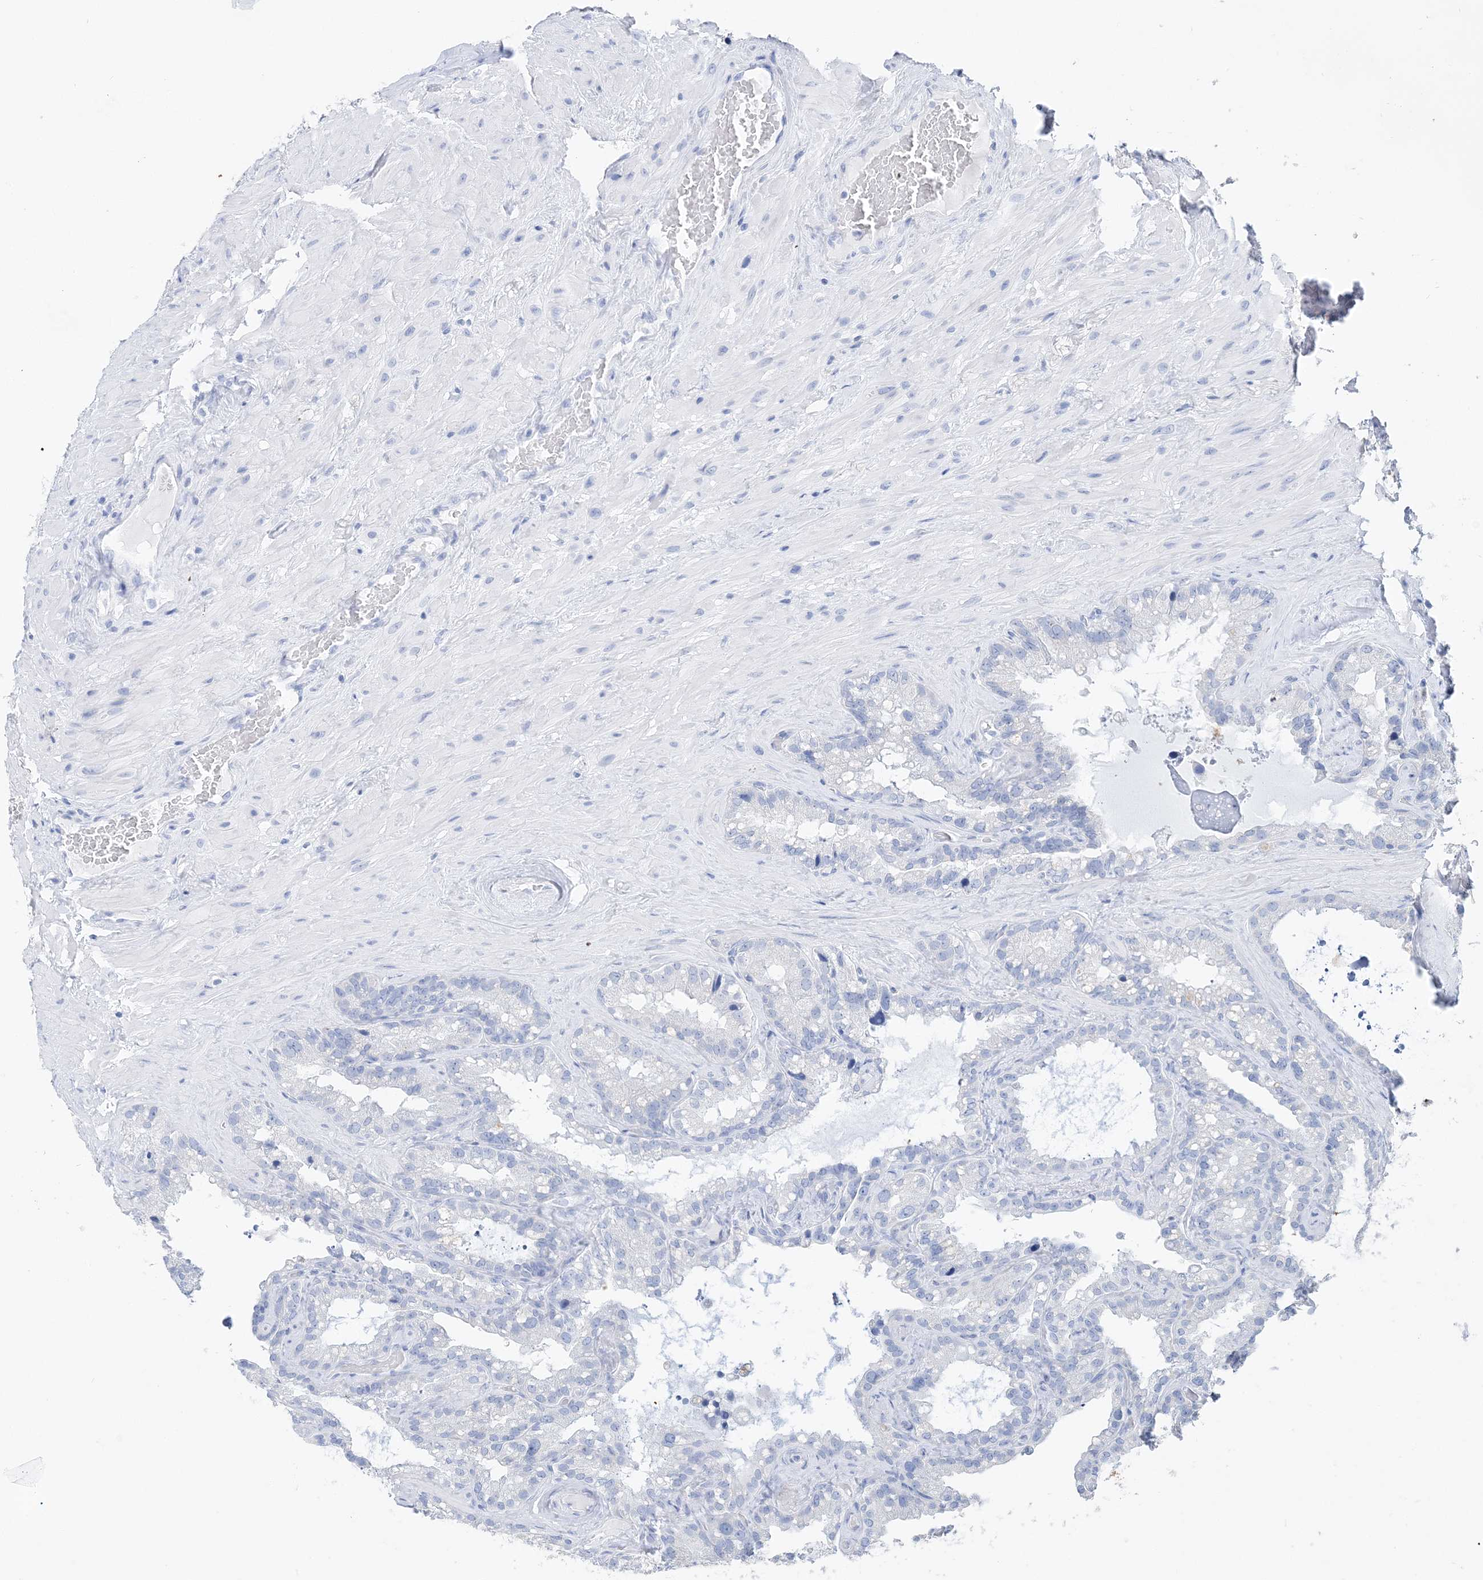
{"staining": {"intensity": "negative", "quantity": "none", "location": "none"}, "tissue": "seminal vesicle", "cell_type": "Glandular cells", "image_type": "normal", "snomed": [{"axis": "morphology", "description": "Normal tissue, NOS"}, {"axis": "topography", "description": "Prostate"}, {"axis": "topography", "description": "Seminal veicle"}], "caption": "A photomicrograph of seminal vesicle stained for a protein demonstrates no brown staining in glandular cells. (Immunohistochemistry (ihc), brightfield microscopy, high magnification).", "gene": "TSPYL6", "patient": {"sex": "male", "age": 68}}